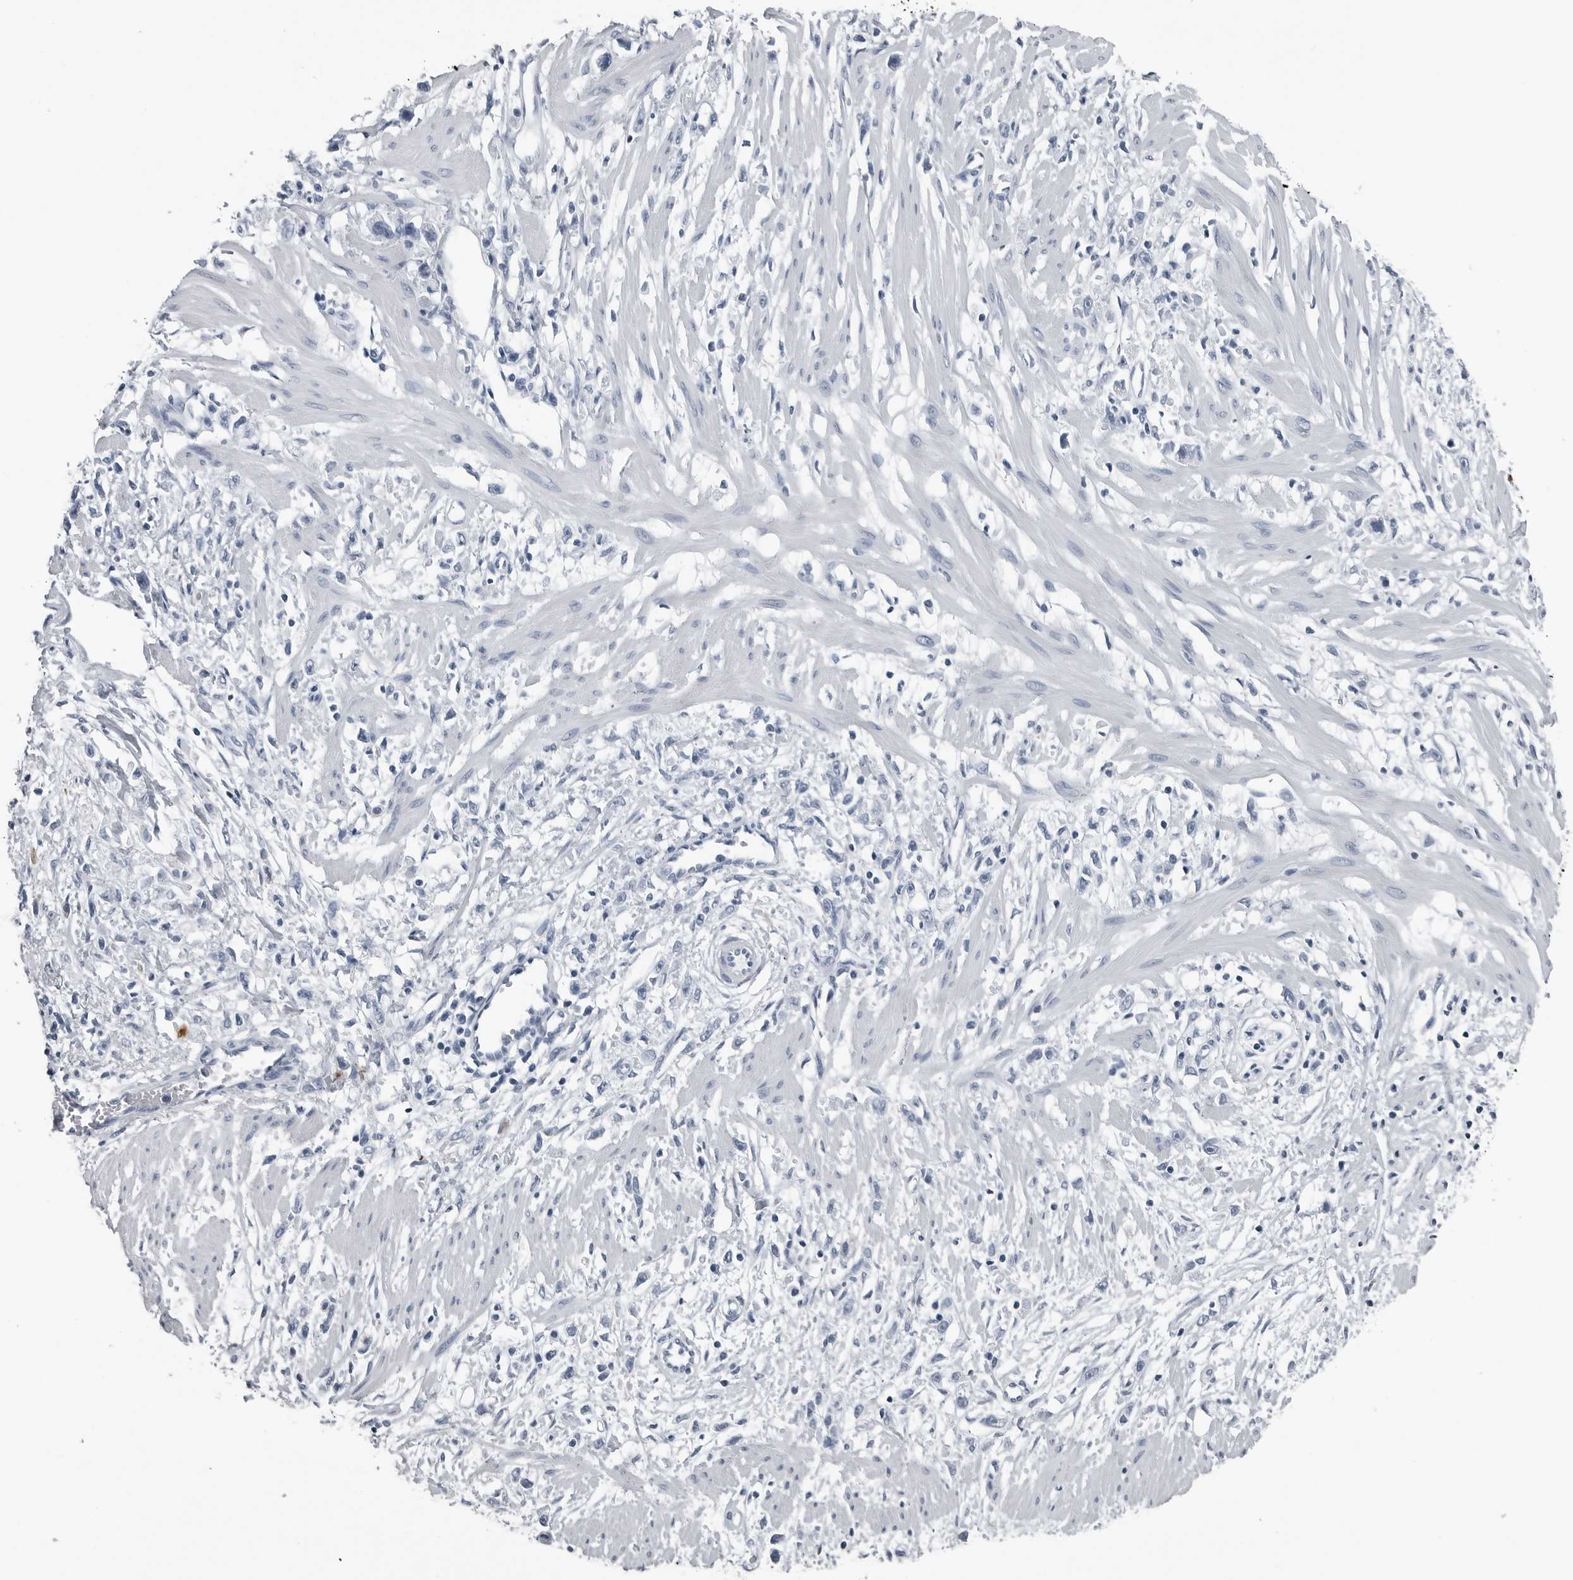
{"staining": {"intensity": "negative", "quantity": "none", "location": "none"}, "tissue": "stomach cancer", "cell_type": "Tumor cells", "image_type": "cancer", "snomed": [{"axis": "morphology", "description": "Adenocarcinoma, NOS"}, {"axis": "topography", "description": "Stomach"}], "caption": "IHC histopathology image of neoplastic tissue: stomach adenocarcinoma stained with DAB (3,3'-diaminobenzidine) shows no significant protein staining in tumor cells.", "gene": "SPINK1", "patient": {"sex": "female", "age": 59}}